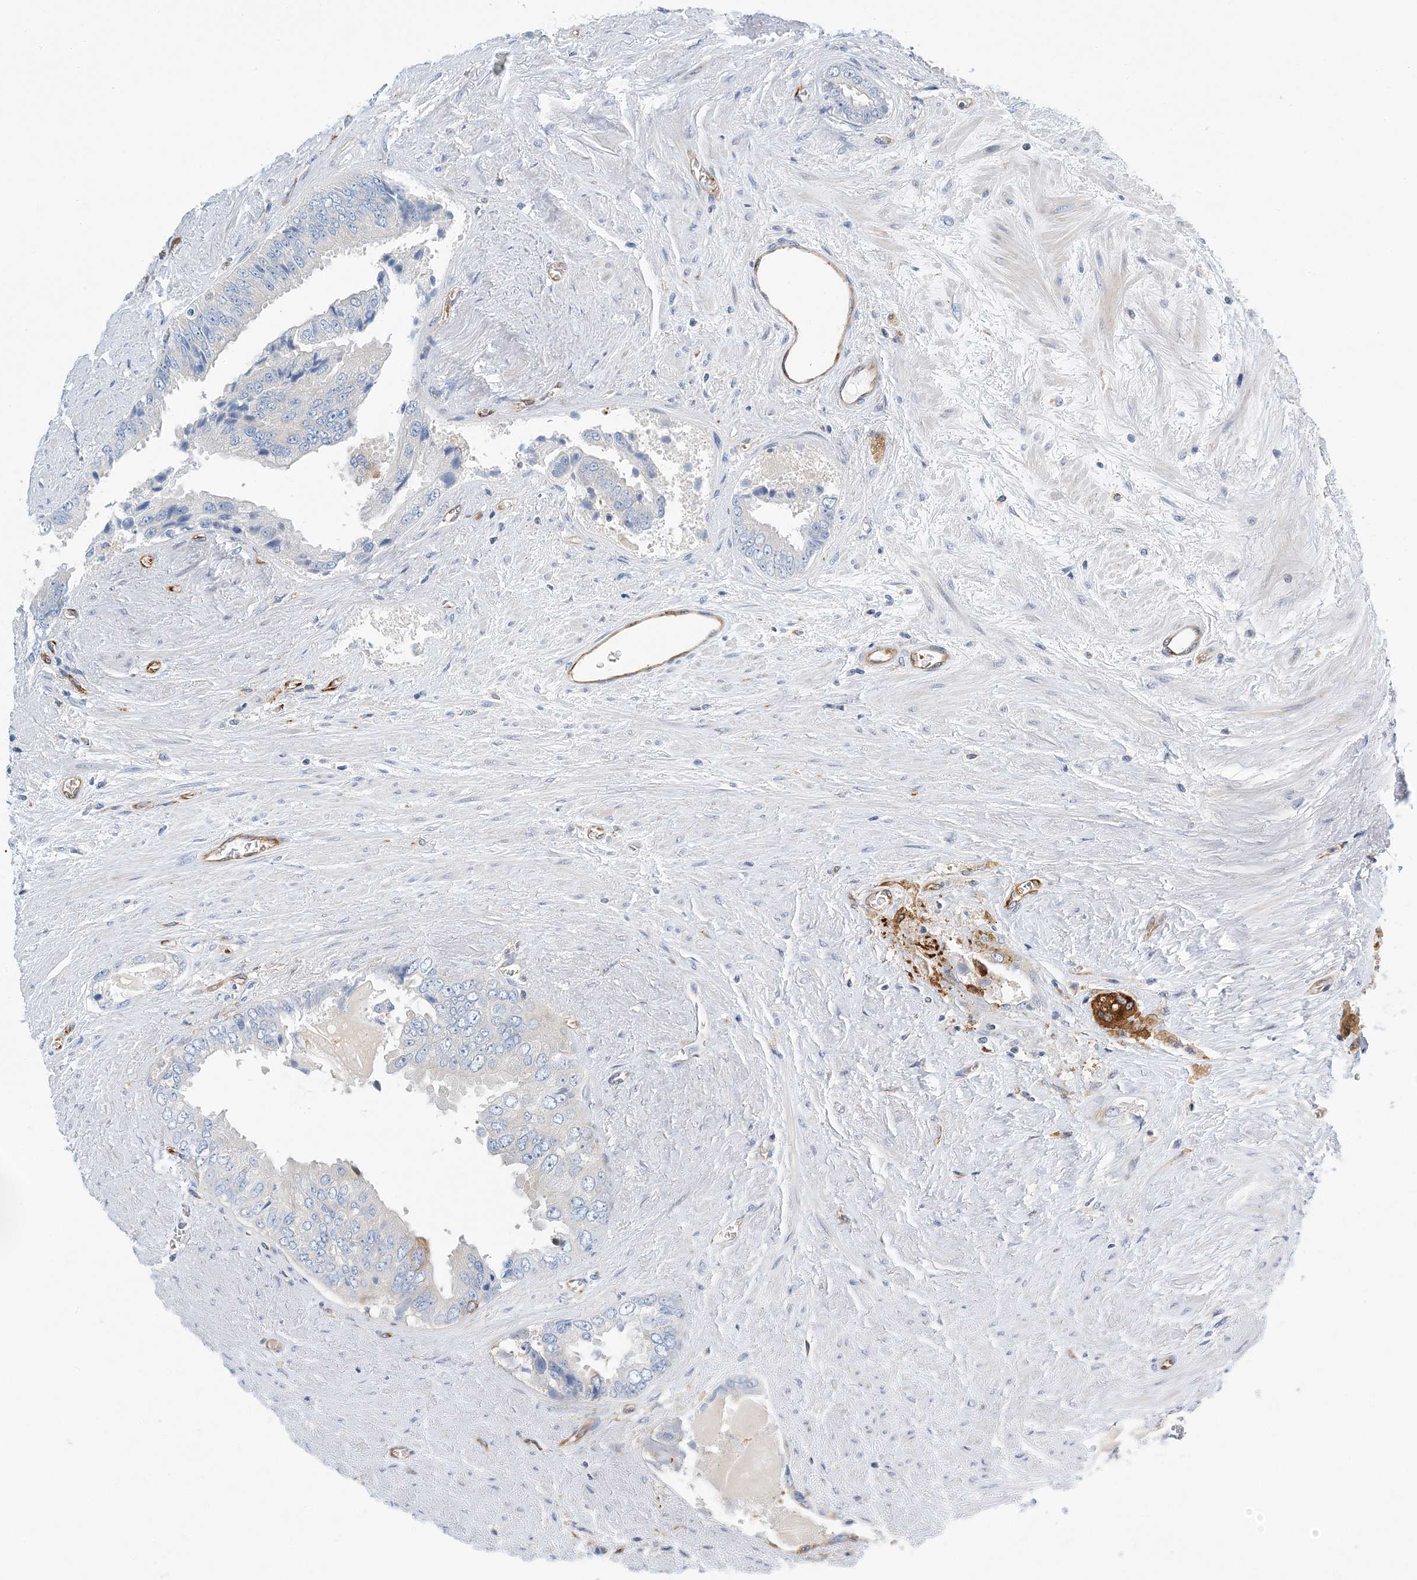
{"staining": {"intensity": "negative", "quantity": "none", "location": "none"}, "tissue": "prostate cancer", "cell_type": "Tumor cells", "image_type": "cancer", "snomed": [{"axis": "morphology", "description": "Adenocarcinoma, High grade"}, {"axis": "topography", "description": "Prostate"}], "caption": "High power microscopy image of an IHC micrograph of prostate cancer (adenocarcinoma (high-grade)), revealing no significant positivity in tumor cells.", "gene": "PCDHA2", "patient": {"sex": "male", "age": 58}}